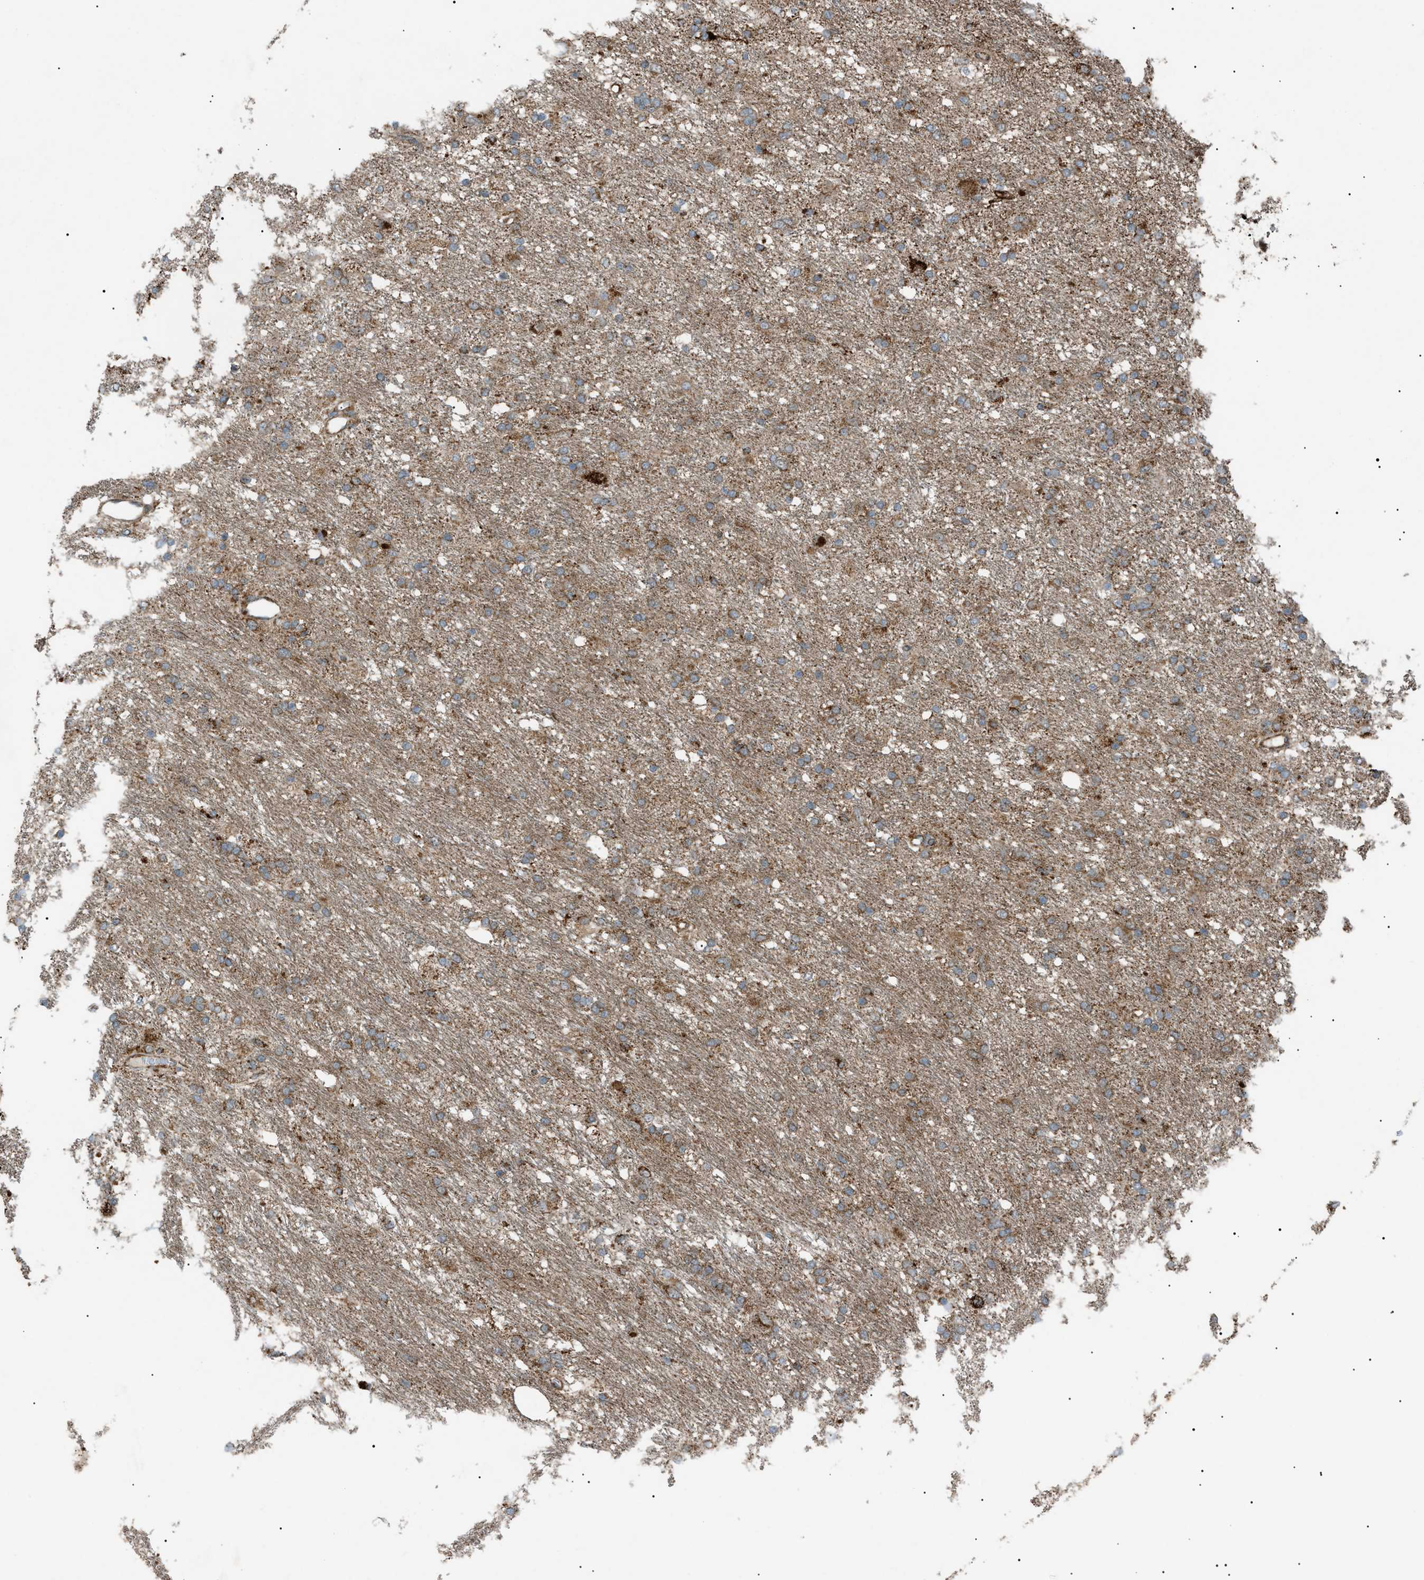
{"staining": {"intensity": "moderate", "quantity": "25%-75%", "location": "cytoplasmic/membranous"}, "tissue": "glioma", "cell_type": "Tumor cells", "image_type": "cancer", "snomed": [{"axis": "morphology", "description": "Glioma, malignant, Low grade"}, {"axis": "topography", "description": "Brain"}], "caption": "Tumor cells exhibit moderate cytoplasmic/membranous staining in about 25%-75% of cells in glioma.", "gene": "C1GALT1C1", "patient": {"sex": "male", "age": 77}}